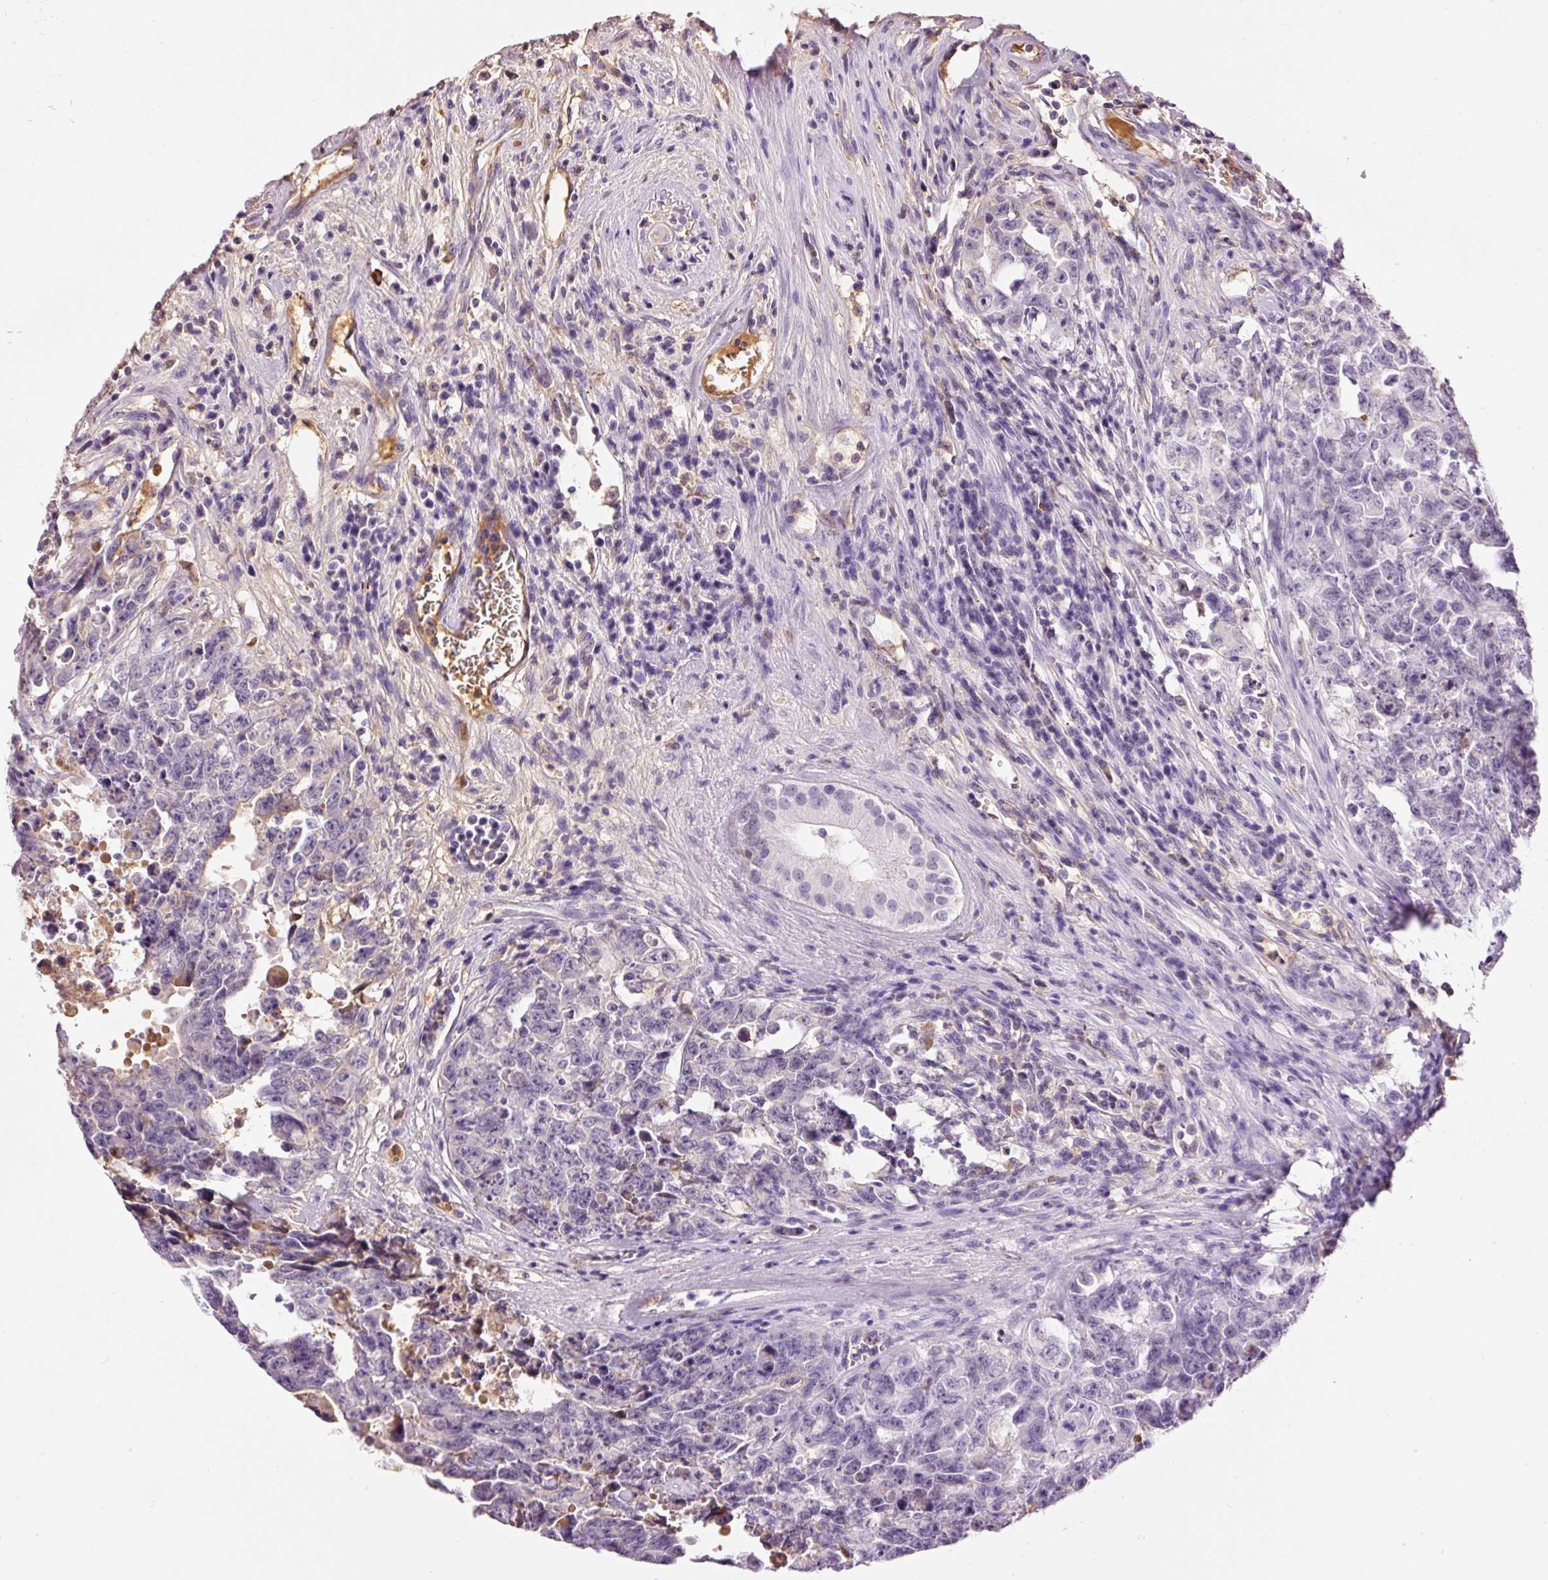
{"staining": {"intensity": "negative", "quantity": "none", "location": "none"}, "tissue": "testis cancer", "cell_type": "Tumor cells", "image_type": "cancer", "snomed": [{"axis": "morphology", "description": "Carcinoma, Embryonal, NOS"}, {"axis": "topography", "description": "Testis"}], "caption": "This histopathology image is of embryonal carcinoma (testis) stained with immunohistochemistry to label a protein in brown with the nuclei are counter-stained blue. There is no expression in tumor cells.", "gene": "PRPF38B", "patient": {"sex": "male", "age": 24}}